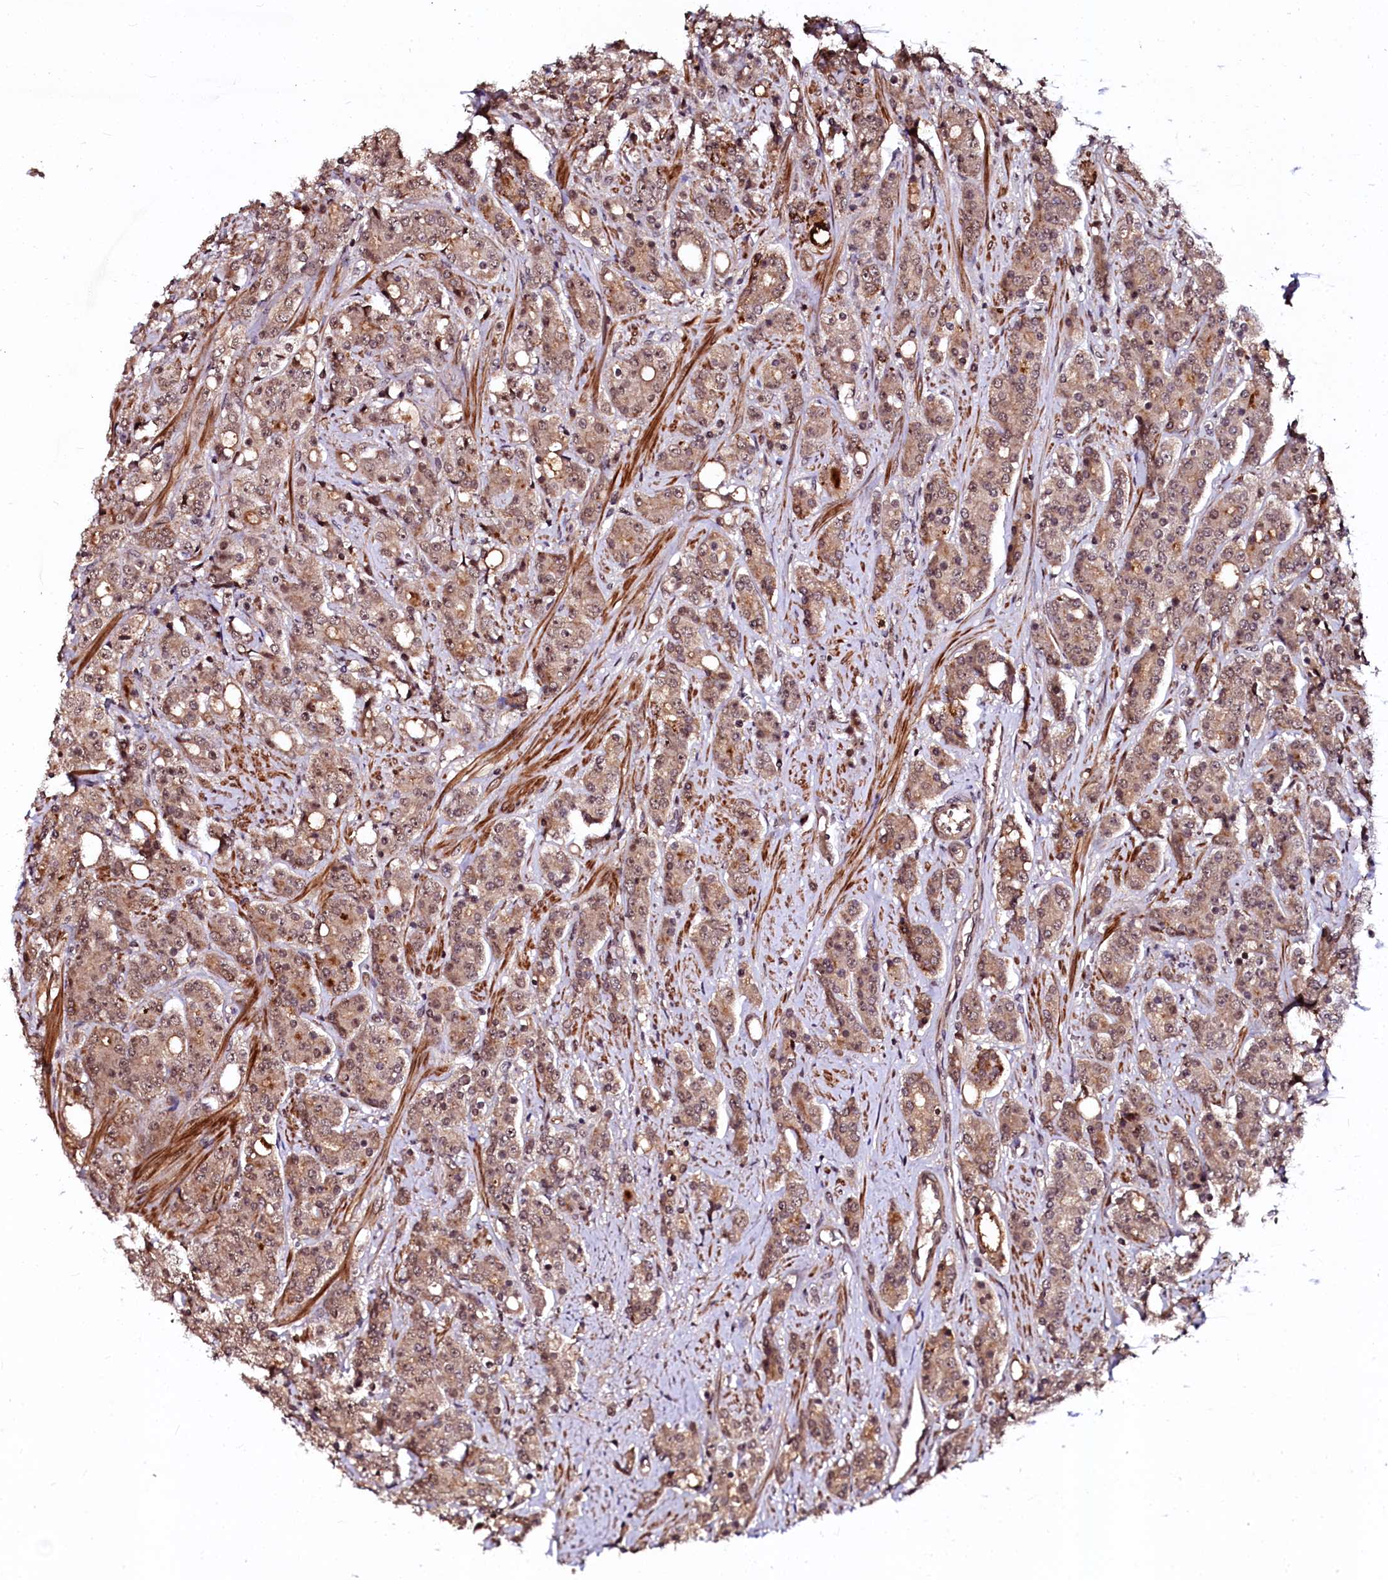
{"staining": {"intensity": "weak", "quantity": ">75%", "location": "cytoplasmic/membranous,nuclear"}, "tissue": "prostate cancer", "cell_type": "Tumor cells", "image_type": "cancer", "snomed": [{"axis": "morphology", "description": "Adenocarcinoma, High grade"}, {"axis": "topography", "description": "Prostate"}], "caption": "Protein expression analysis of human prostate cancer reveals weak cytoplasmic/membranous and nuclear staining in about >75% of tumor cells.", "gene": "N4BP1", "patient": {"sex": "male", "age": 62}}